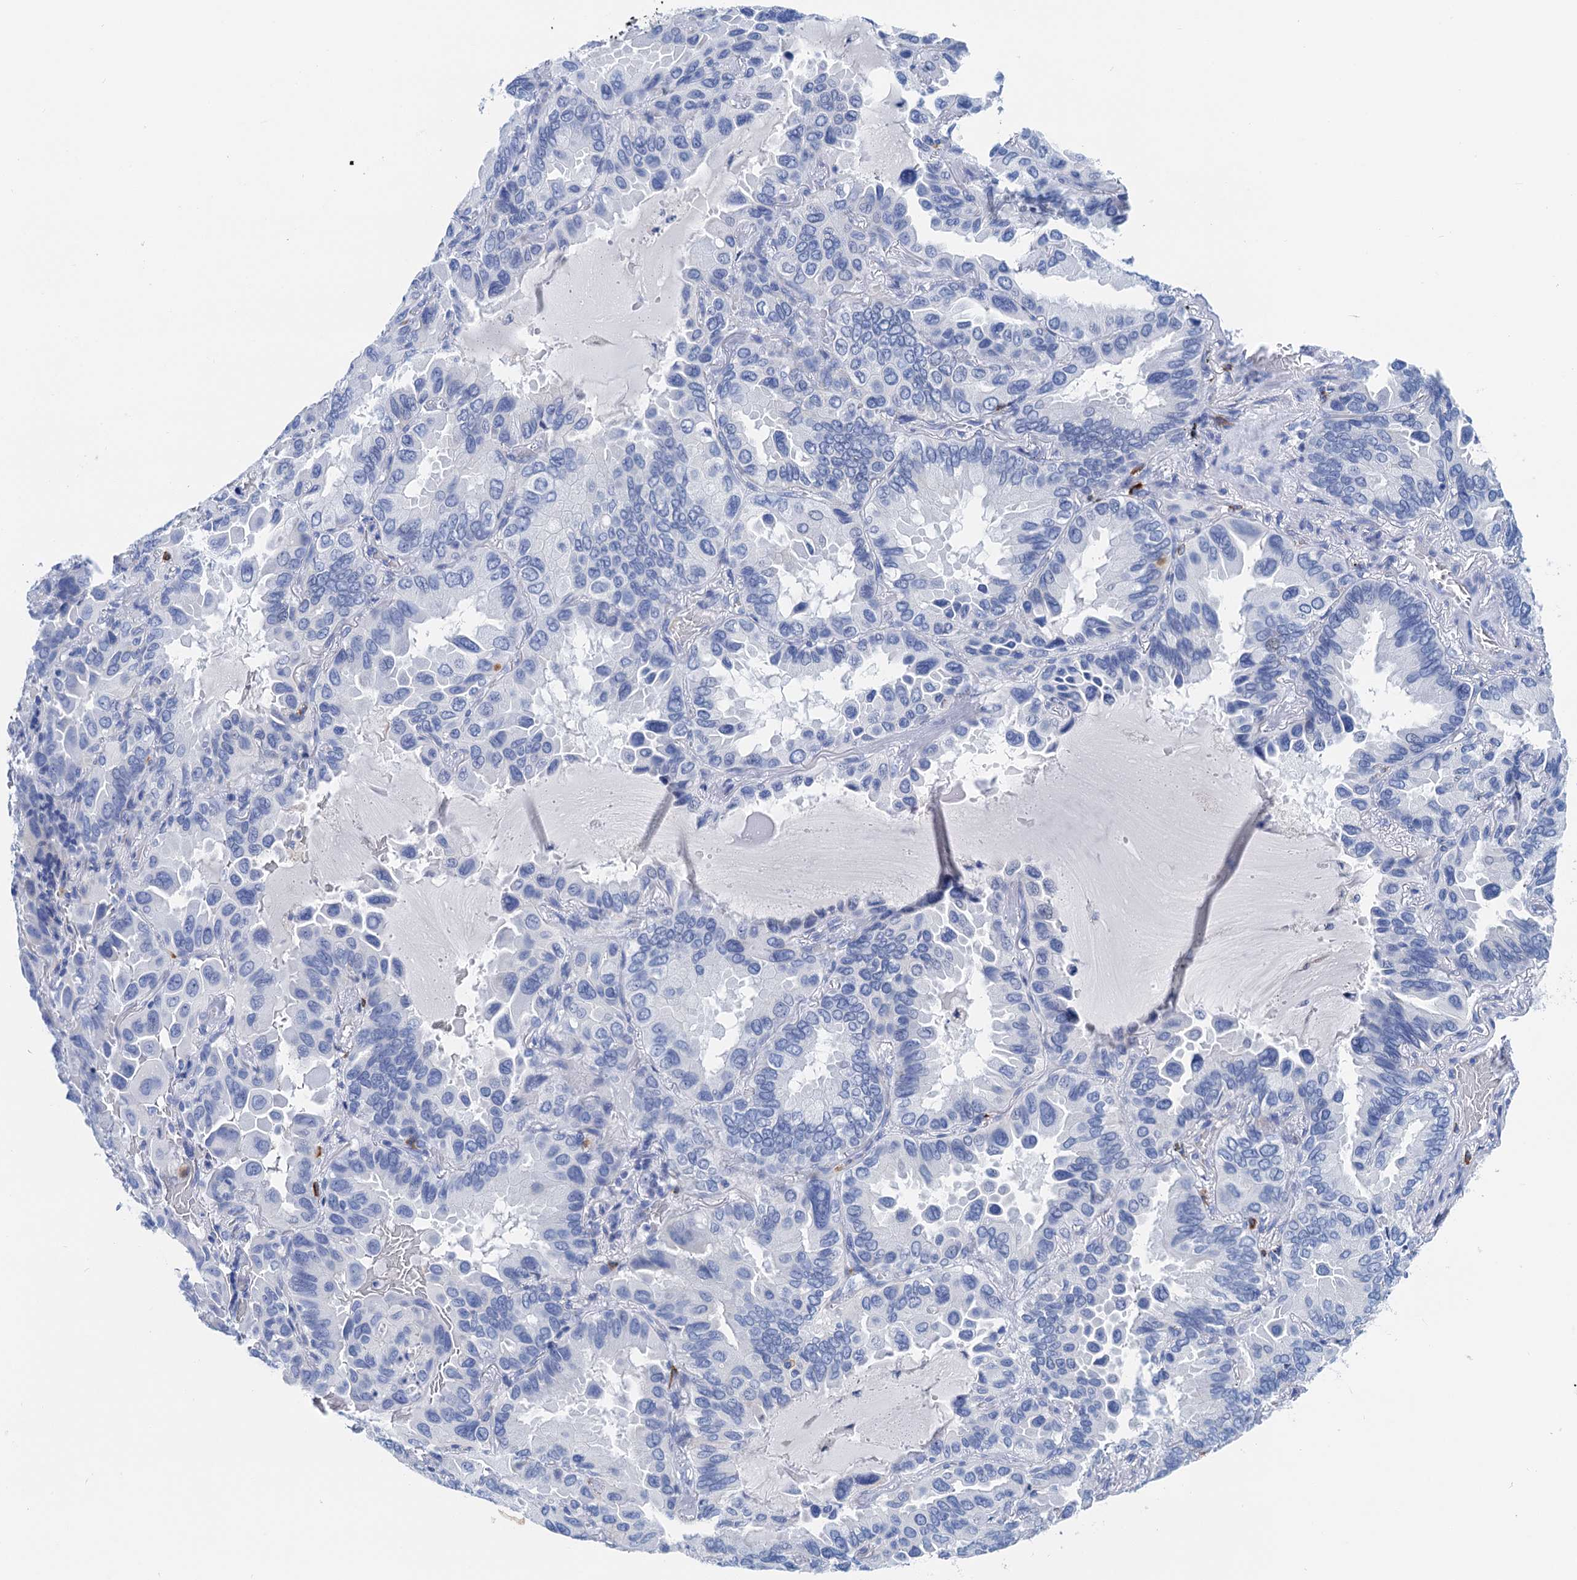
{"staining": {"intensity": "negative", "quantity": "none", "location": "none"}, "tissue": "lung cancer", "cell_type": "Tumor cells", "image_type": "cancer", "snomed": [{"axis": "morphology", "description": "Adenocarcinoma, NOS"}, {"axis": "topography", "description": "Lung"}], "caption": "A histopathology image of adenocarcinoma (lung) stained for a protein shows no brown staining in tumor cells.", "gene": "NLRP10", "patient": {"sex": "male", "age": 64}}